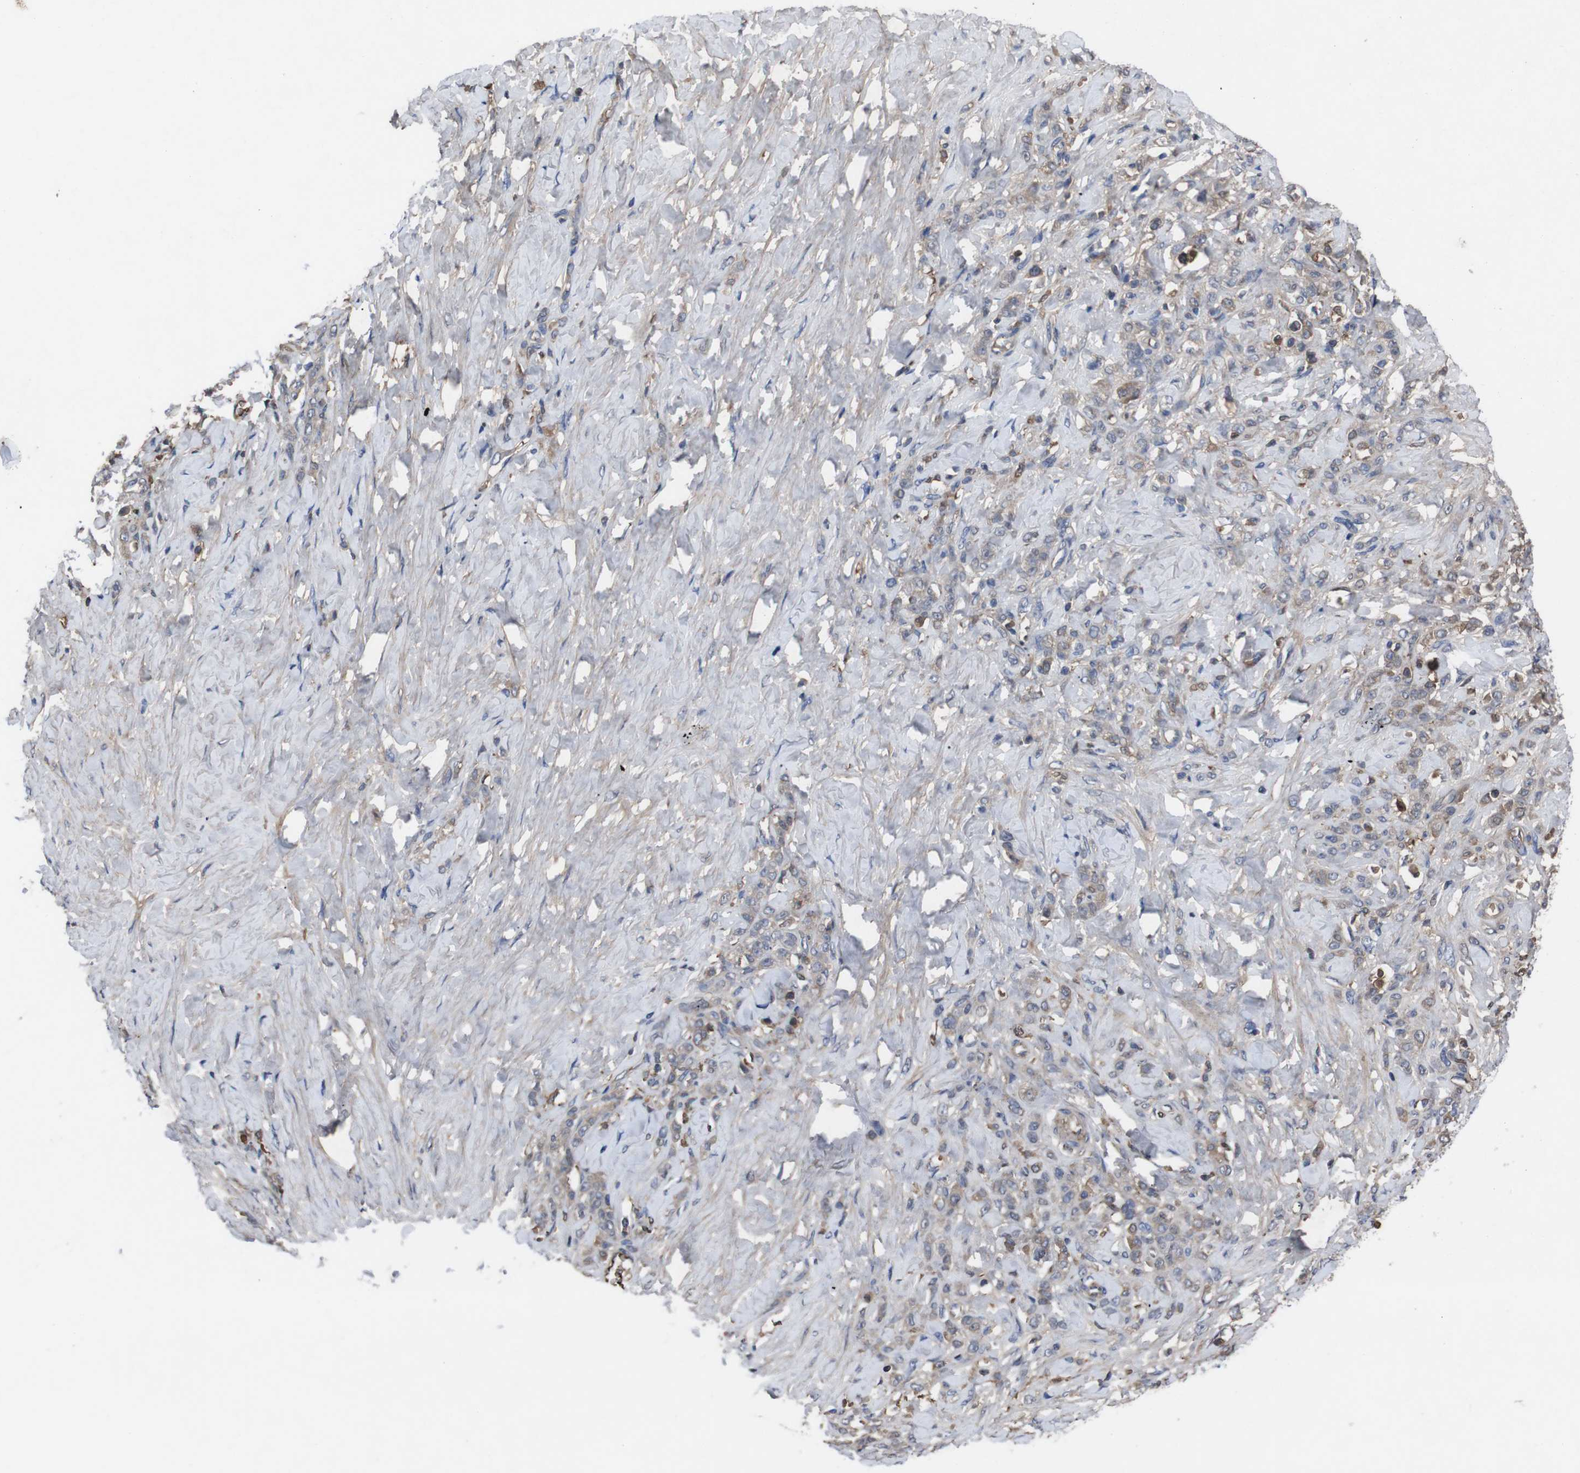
{"staining": {"intensity": "weak", "quantity": "25%-75%", "location": "cytoplasmic/membranous"}, "tissue": "stomach cancer", "cell_type": "Tumor cells", "image_type": "cancer", "snomed": [{"axis": "morphology", "description": "Adenocarcinoma, NOS"}, {"axis": "topography", "description": "Stomach"}], "caption": "Tumor cells display low levels of weak cytoplasmic/membranous staining in approximately 25%-75% of cells in human stomach cancer.", "gene": "SPTB", "patient": {"sex": "male", "age": 82}}